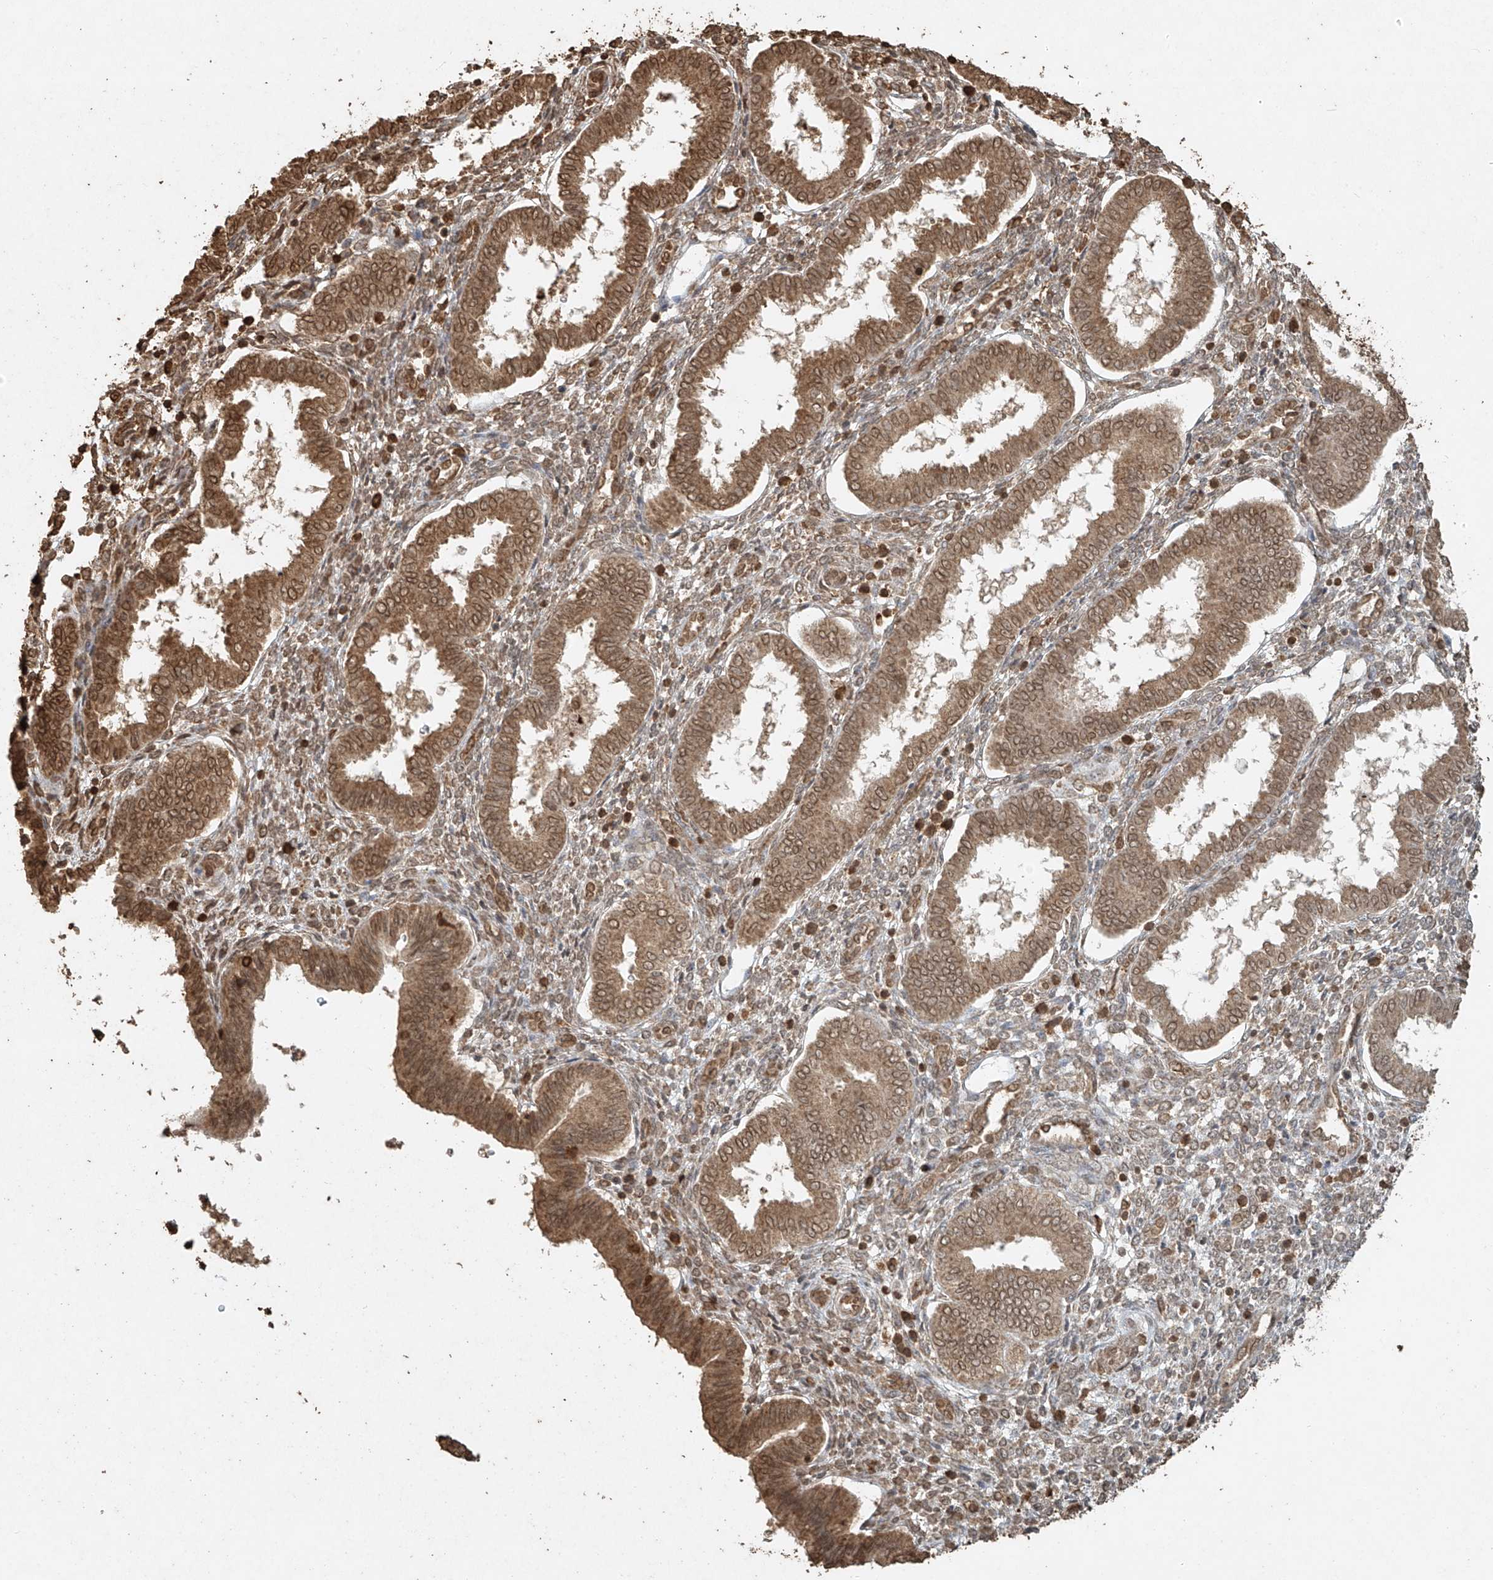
{"staining": {"intensity": "moderate", "quantity": "25%-75%", "location": "cytoplasmic/membranous,nuclear"}, "tissue": "endometrium", "cell_type": "Cells in endometrial stroma", "image_type": "normal", "snomed": [{"axis": "morphology", "description": "Normal tissue, NOS"}, {"axis": "topography", "description": "Endometrium"}], "caption": "IHC of unremarkable endometrium demonstrates medium levels of moderate cytoplasmic/membranous,nuclear staining in approximately 25%-75% of cells in endometrial stroma.", "gene": "TIGAR", "patient": {"sex": "female", "age": 24}}